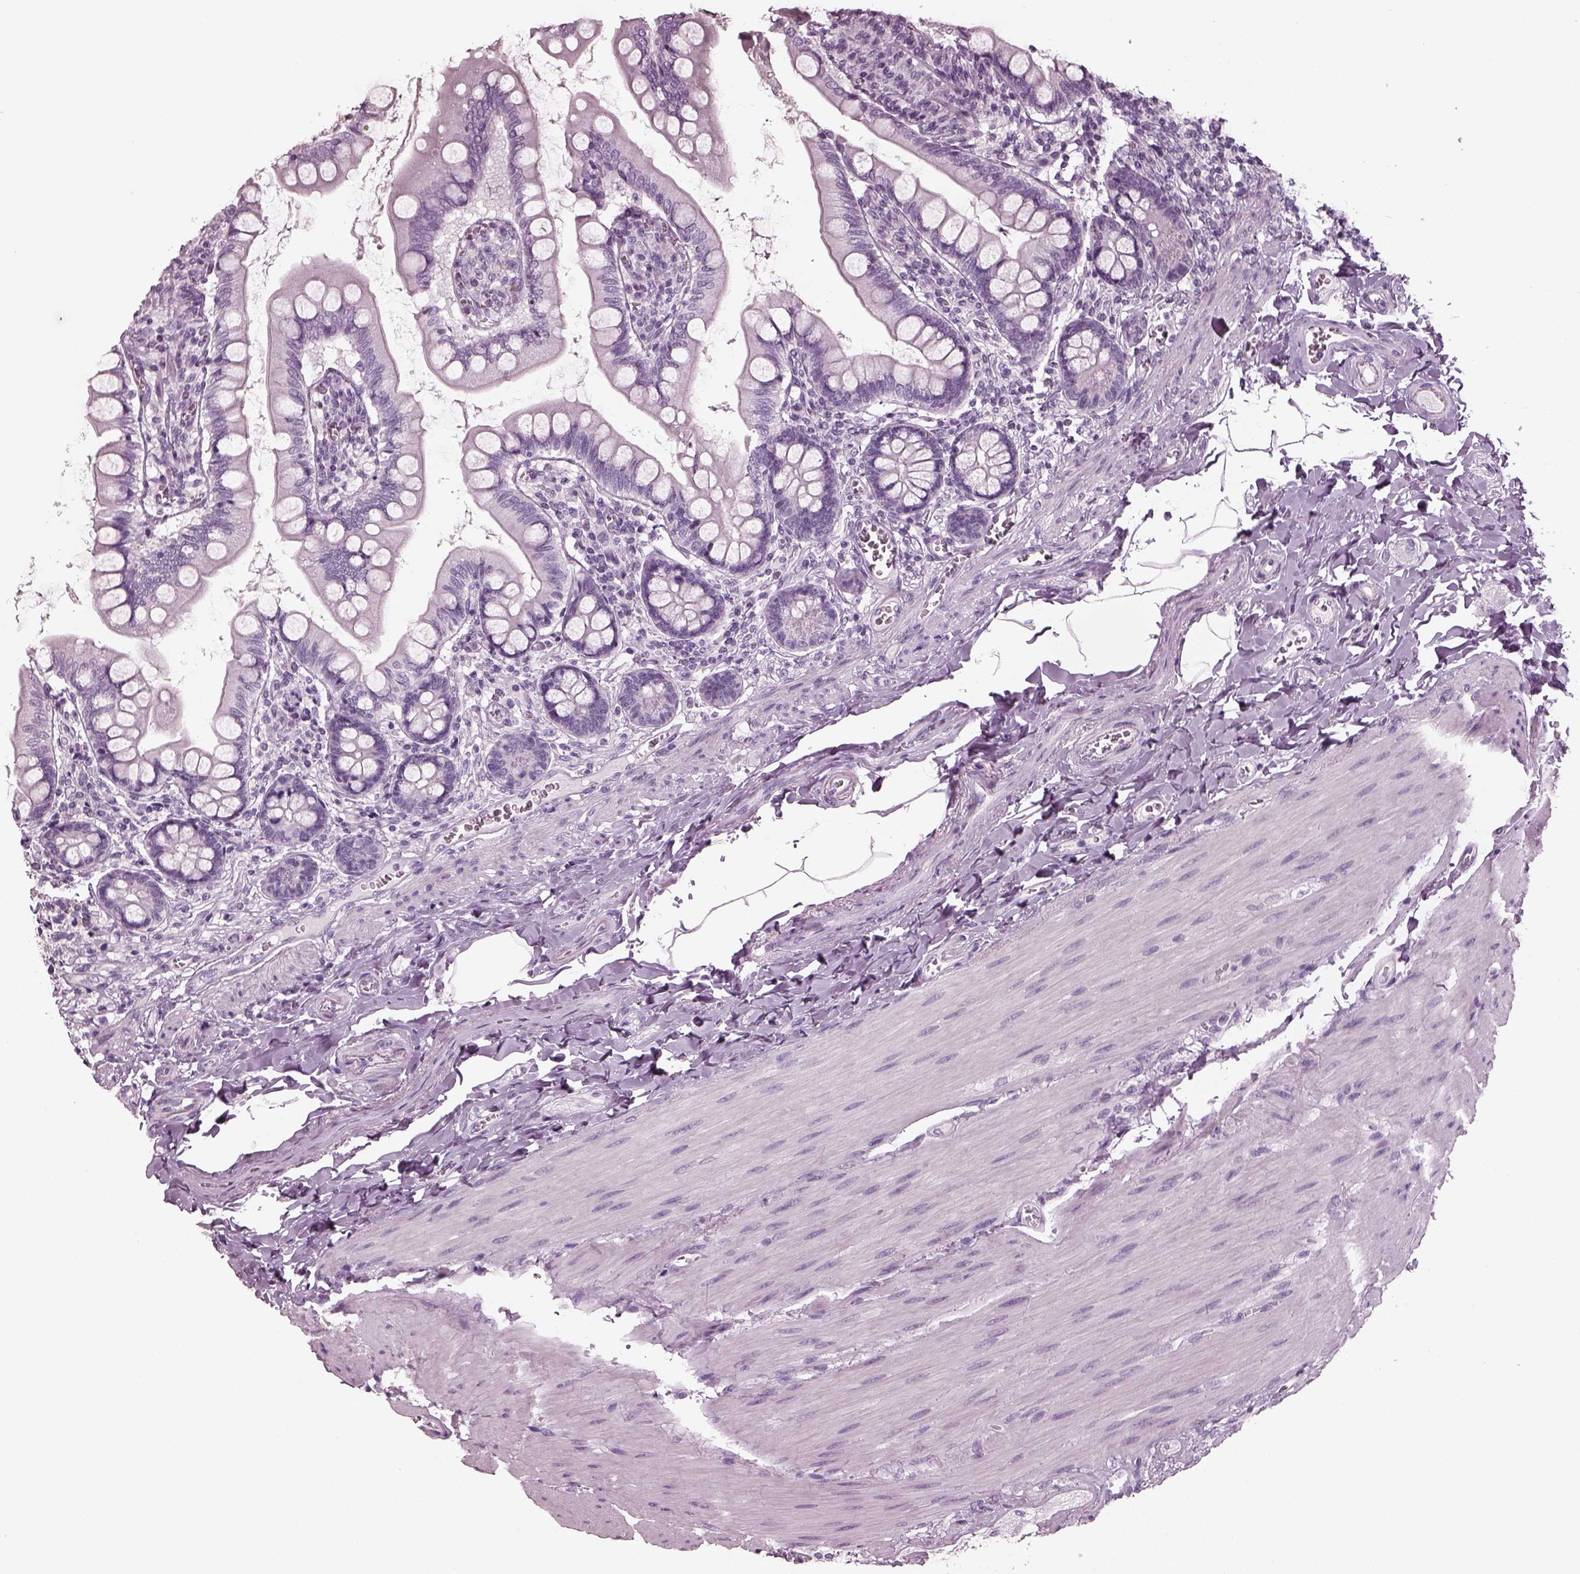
{"staining": {"intensity": "negative", "quantity": "none", "location": "none"}, "tissue": "small intestine", "cell_type": "Glandular cells", "image_type": "normal", "snomed": [{"axis": "morphology", "description": "Normal tissue, NOS"}, {"axis": "topography", "description": "Small intestine"}], "caption": "IHC micrograph of normal small intestine stained for a protein (brown), which exhibits no expression in glandular cells. (DAB (3,3'-diaminobenzidine) IHC visualized using brightfield microscopy, high magnification).", "gene": "RCVRN", "patient": {"sex": "female", "age": 56}}